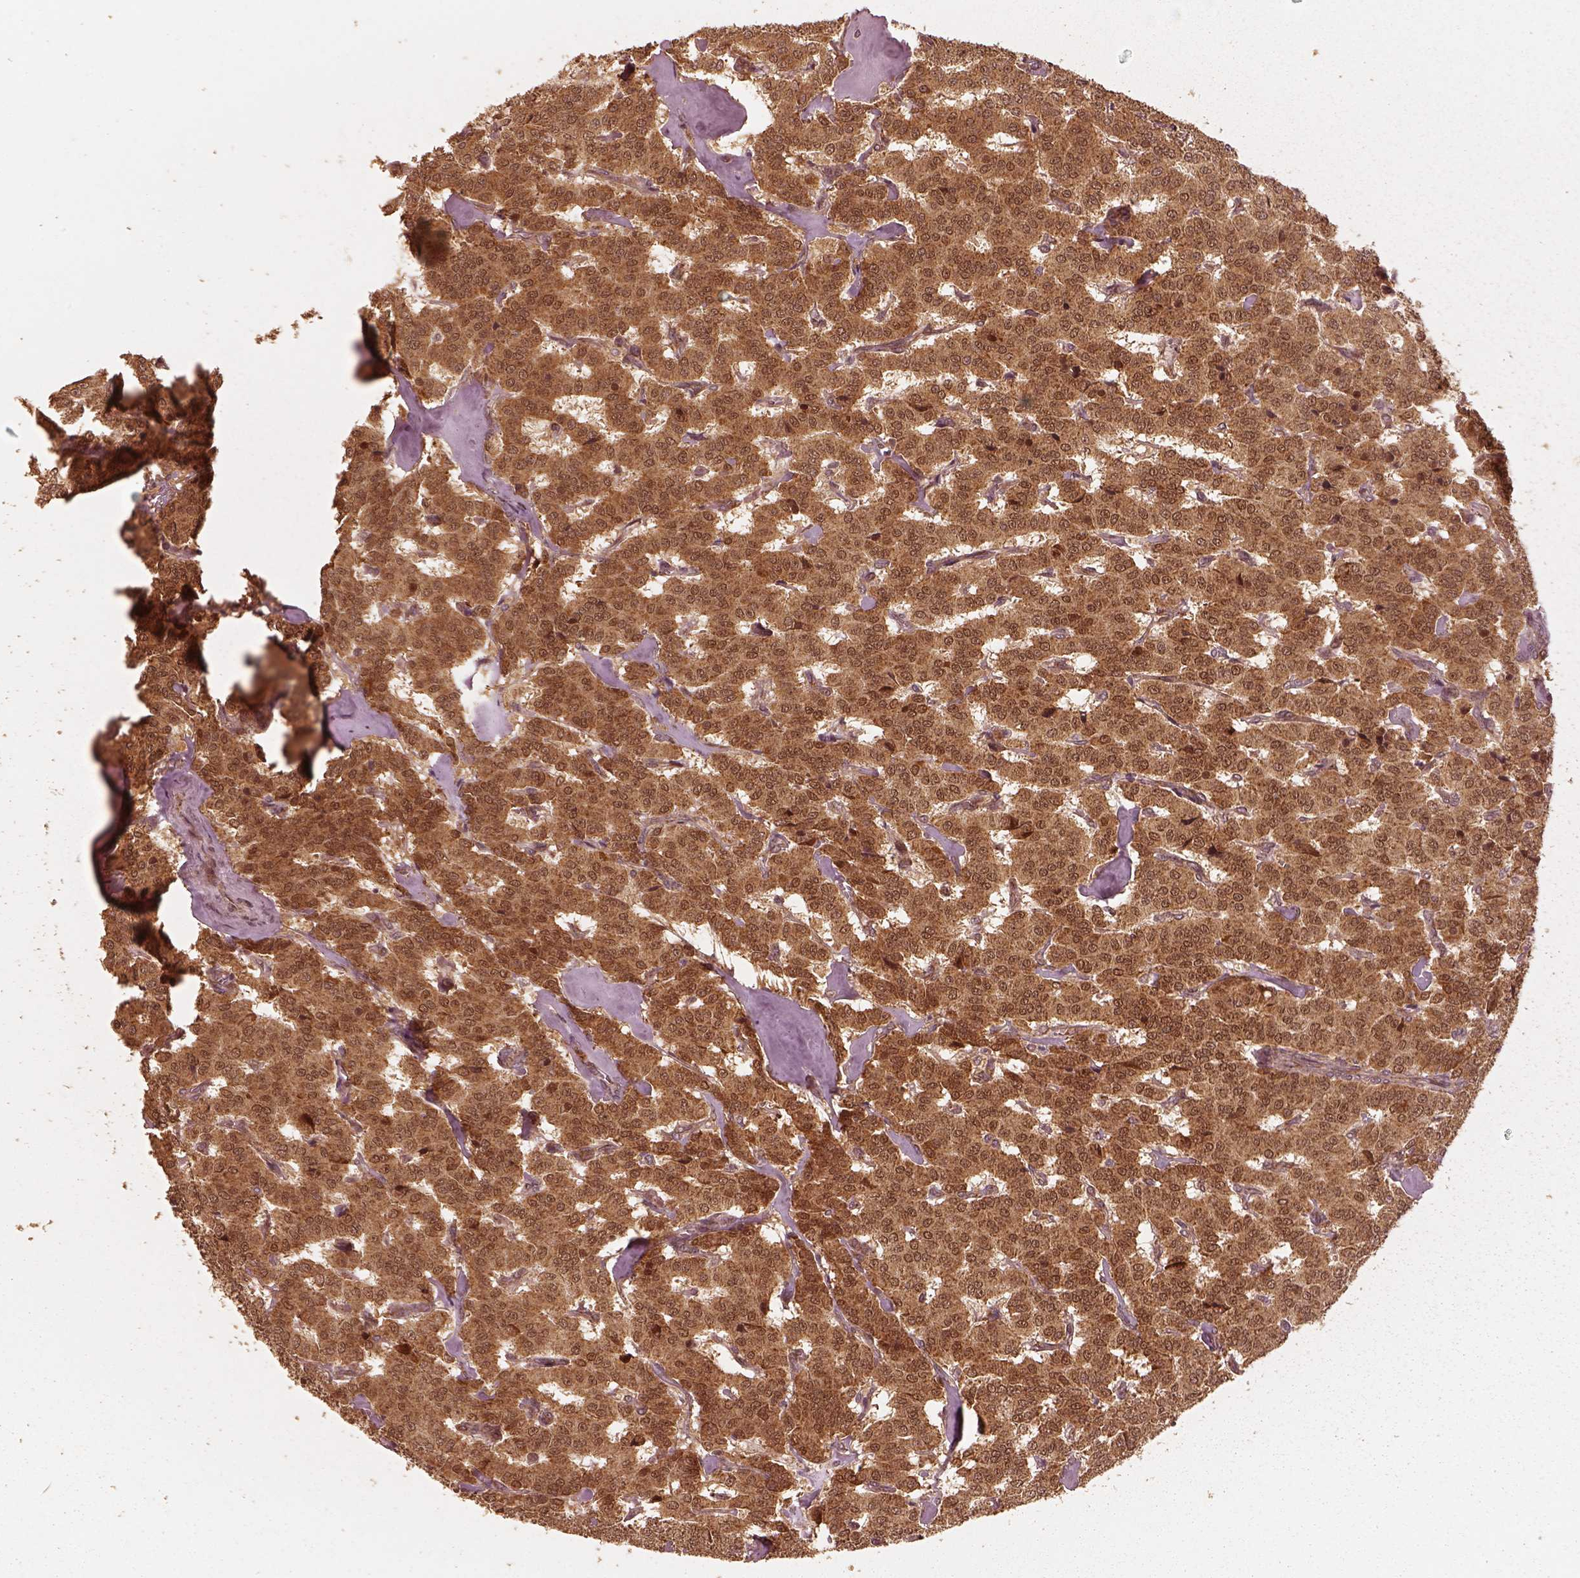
{"staining": {"intensity": "moderate", "quantity": ">75%", "location": "cytoplasmic/membranous"}, "tissue": "carcinoid", "cell_type": "Tumor cells", "image_type": "cancer", "snomed": [{"axis": "morphology", "description": "Carcinoid, malignant, NOS"}, {"axis": "topography", "description": "Lung"}], "caption": "Brown immunohistochemical staining in human malignant carcinoid exhibits moderate cytoplasmic/membranous staining in approximately >75% of tumor cells.", "gene": "DNAJC25", "patient": {"sex": "female", "age": 46}}